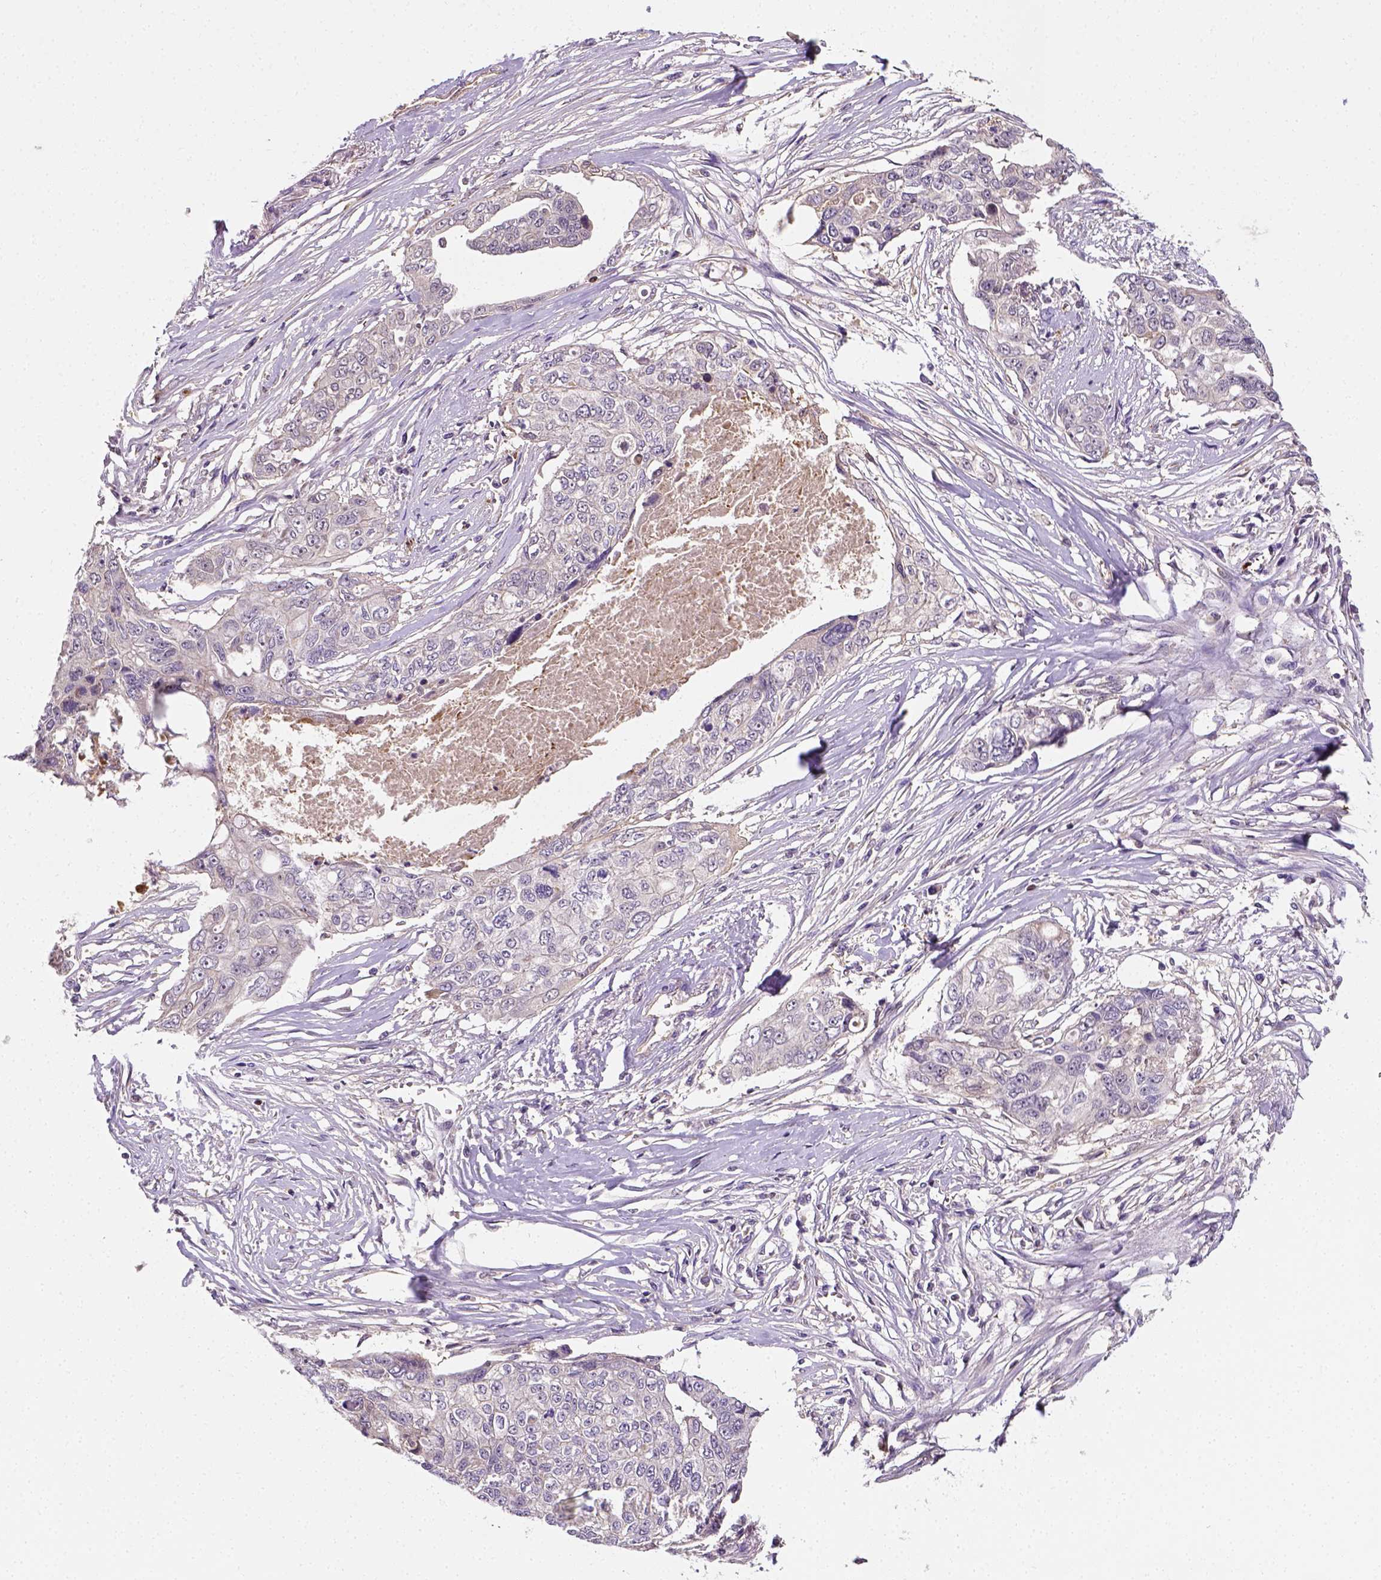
{"staining": {"intensity": "negative", "quantity": "none", "location": "none"}, "tissue": "ovarian cancer", "cell_type": "Tumor cells", "image_type": "cancer", "snomed": [{"axis": "morphology", "description": "Carcinoma, endometroid"}, {"axis": "topography", "description": "Ovary"}], "caption": "Immunohistochemistry of human endometroid carcinoma (ovarian) exhibits no staining in tumor cells. The staining is performed using DAB brown chromogen with nuclei counter-stained in using hematoxylin.", "gene": "MATK", "patient": {"sex": "female", "age": 70}}